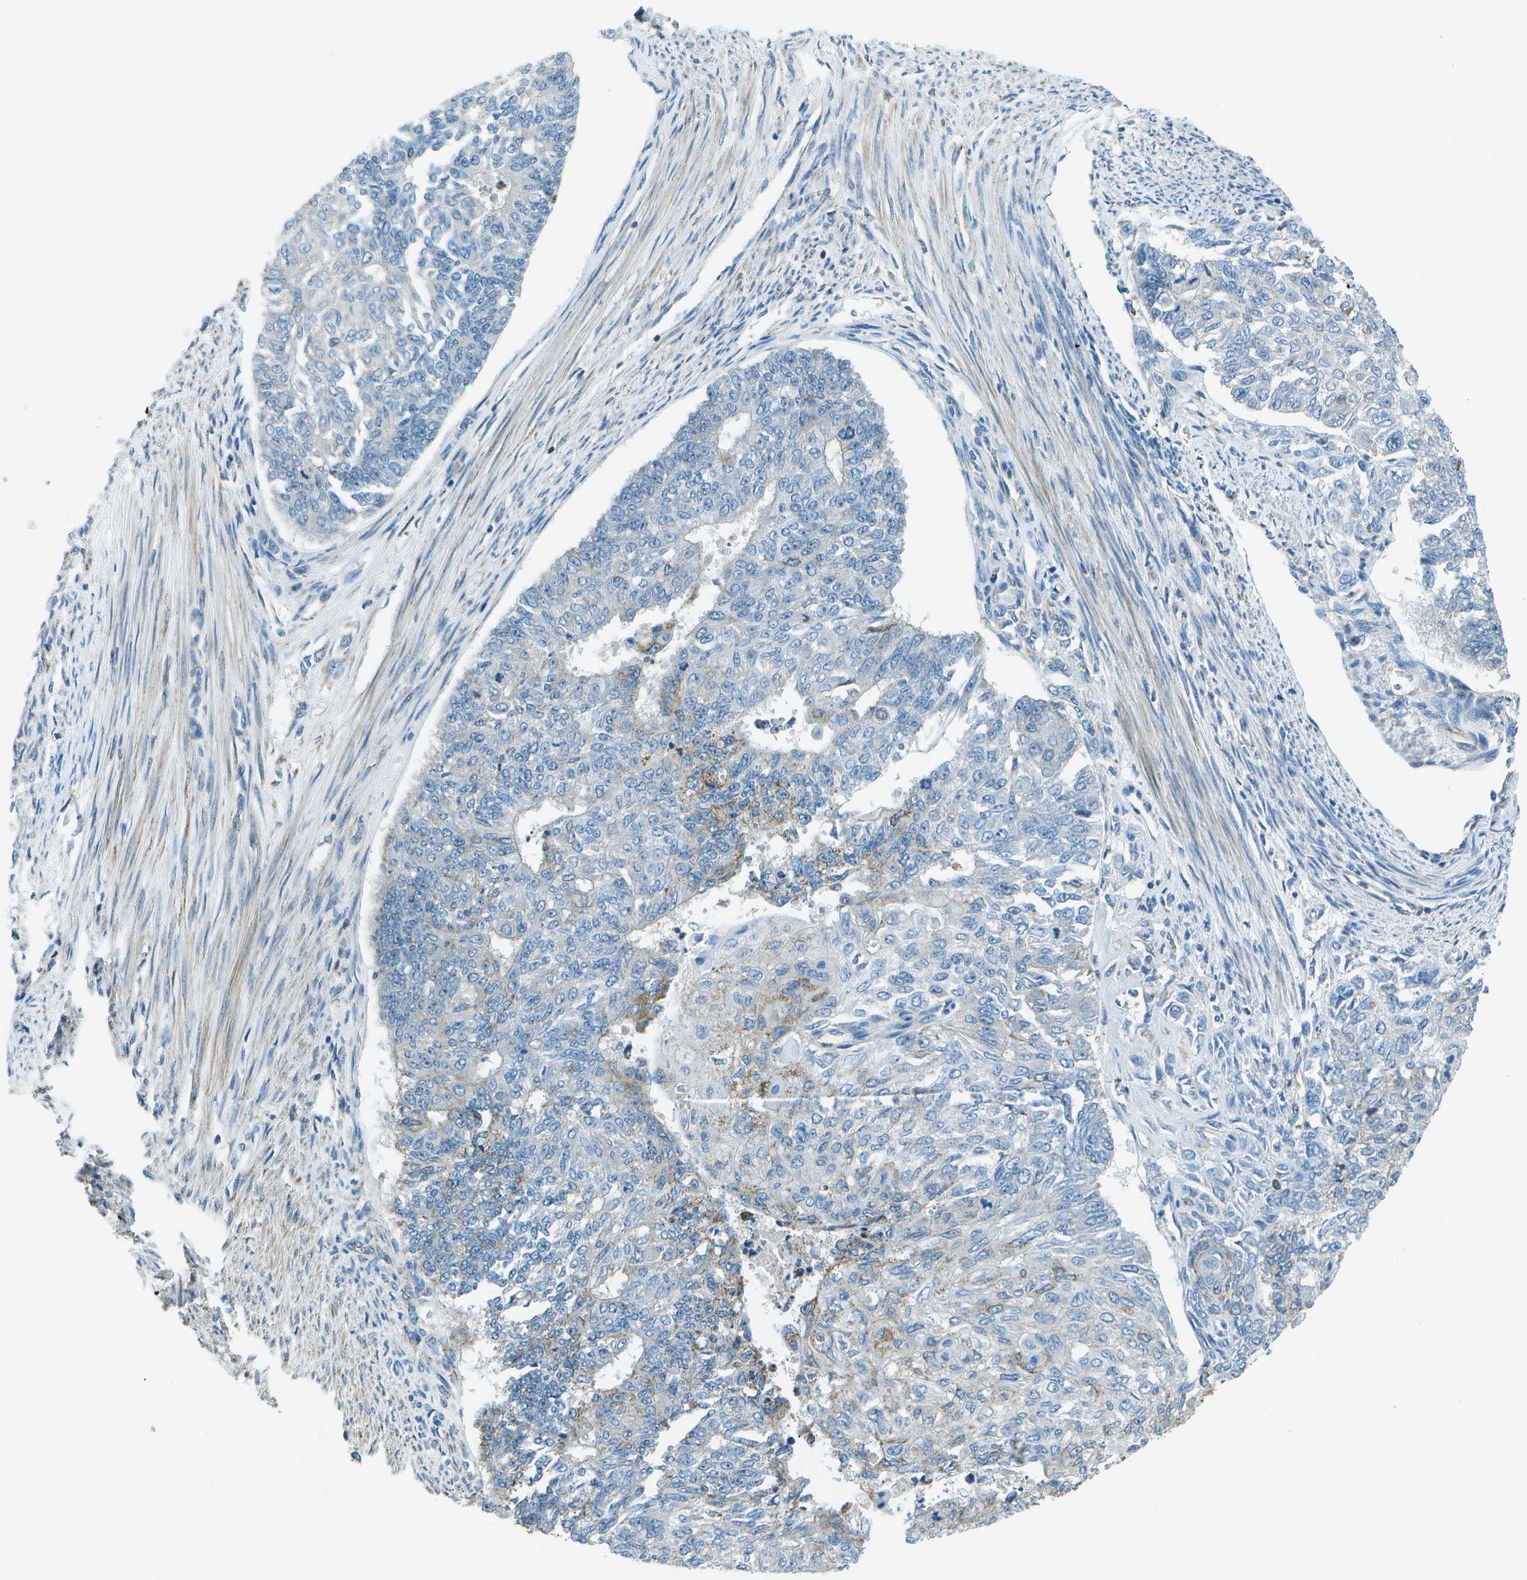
{"staining": {"intensity": "negative", "quantity": "none", "location": "none"}, "tissue": "endometrial cancer", "cell_type": "Tumor cells", "image_type": "cancer", "snomed": [{"axis": "morphology", "description": "Adenocarcinoma, NOS"}, {"axis": "topography", "description": "Endometrium"}], "caption": "A high-resolution micrograph shows immunohistochemistry (IHC) staining of endometrial cancer (adenocarcinoma), which demonstrates no significant staining in tumor cells.", "gene": "TMEM51", "patient": {"sex": "female", "age": 32}}